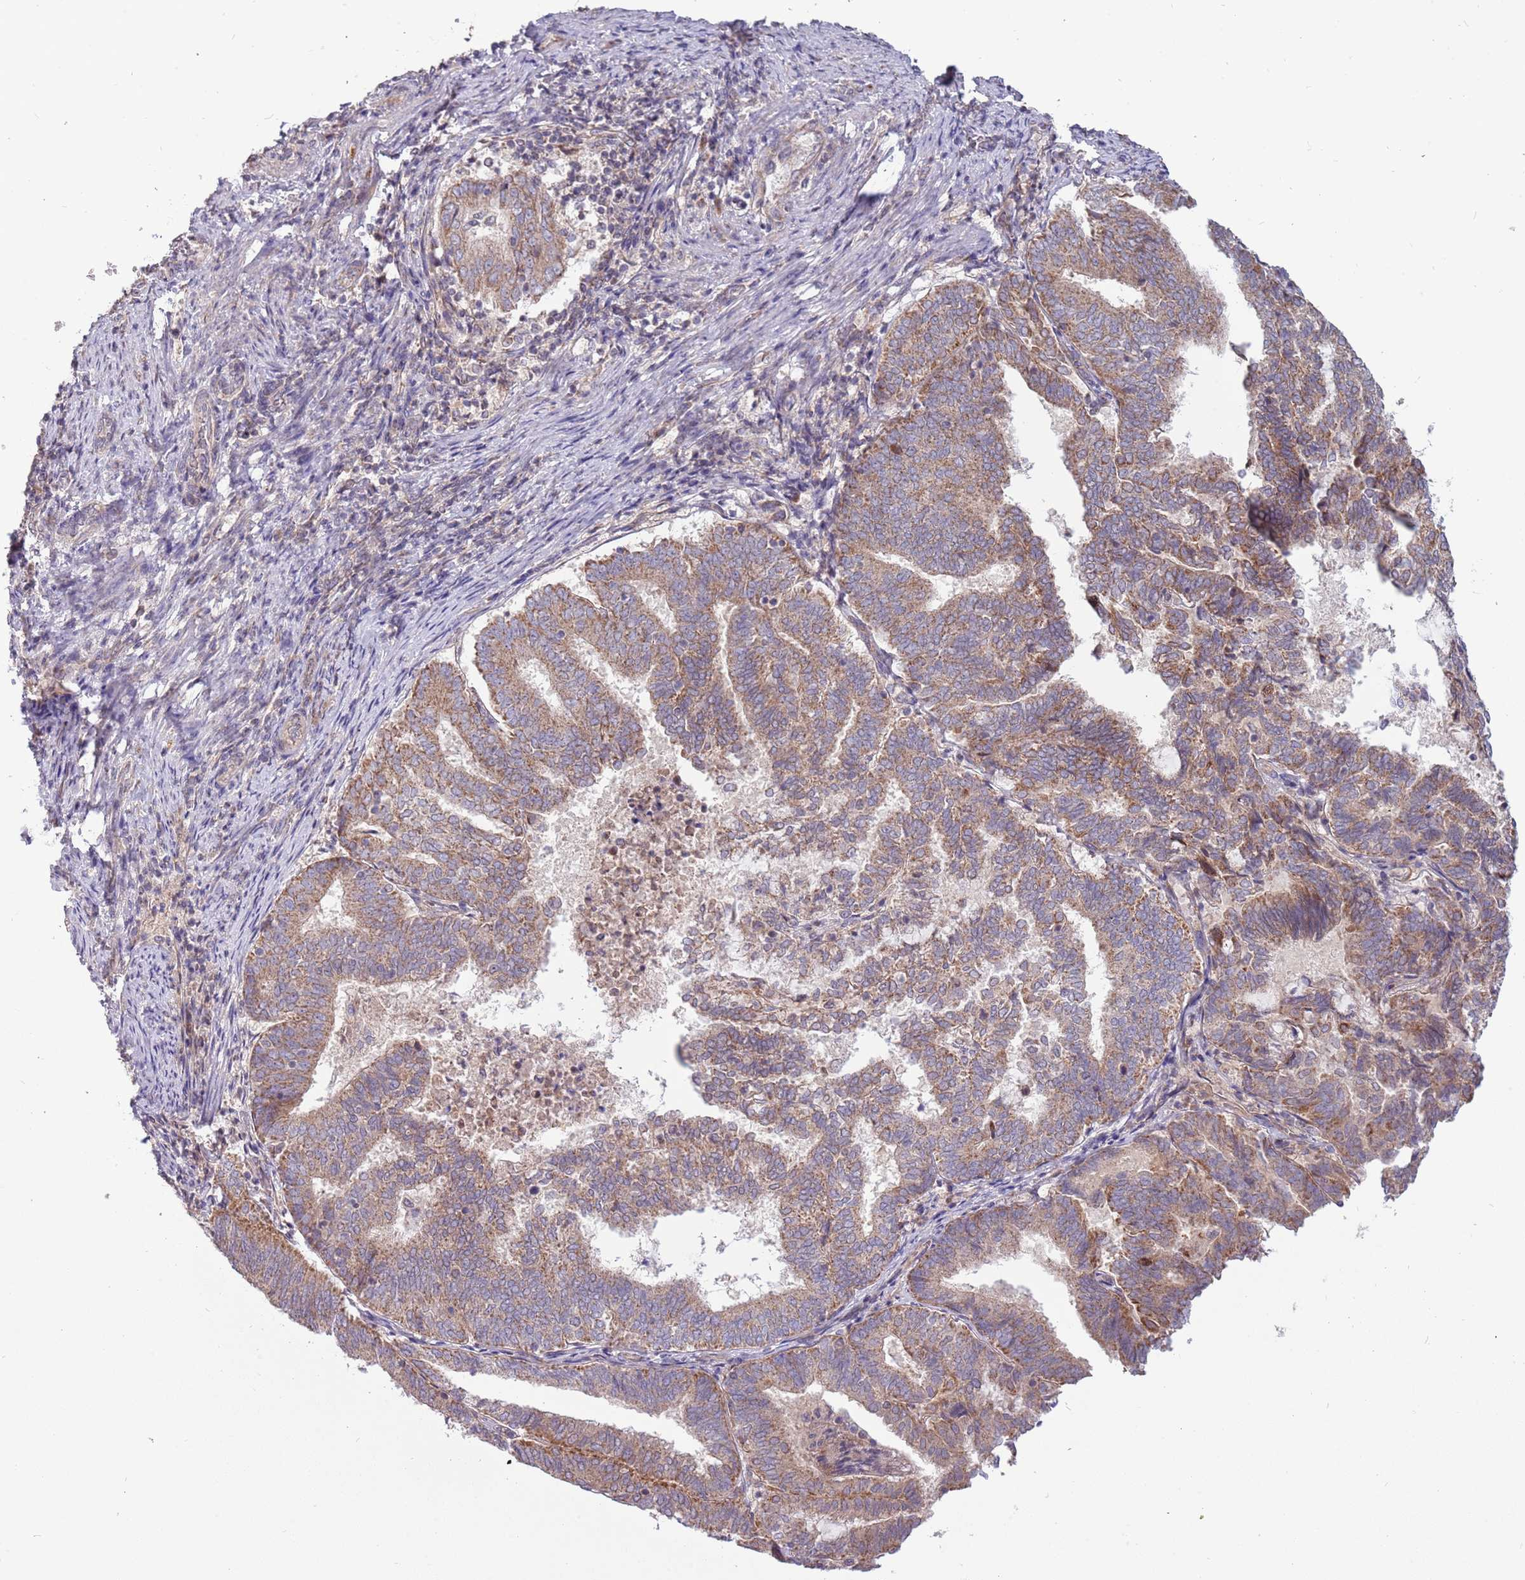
{"staining": {"intensity": "weak", "quantity": ">75%", "location": "cytoplasmic/membranous"}, "tissue": "endometrial cancer", "cell_type": "Tumor cells", "image_type": "cancer", "snomed": [{"axis": "morphology", "description": "Adenocarcinoma, NOS"}, {"axis": "topography", "description": "Endometrium"}], "caption": "Immunohistochemical staining of human endometrial adenocarcinoma demonstrates low levels of weak cytoplasmic/membranous positivity in about >75% of tumor cells.", "gene": "RNF181", "patient": {"sex": "female", "age": 80}}